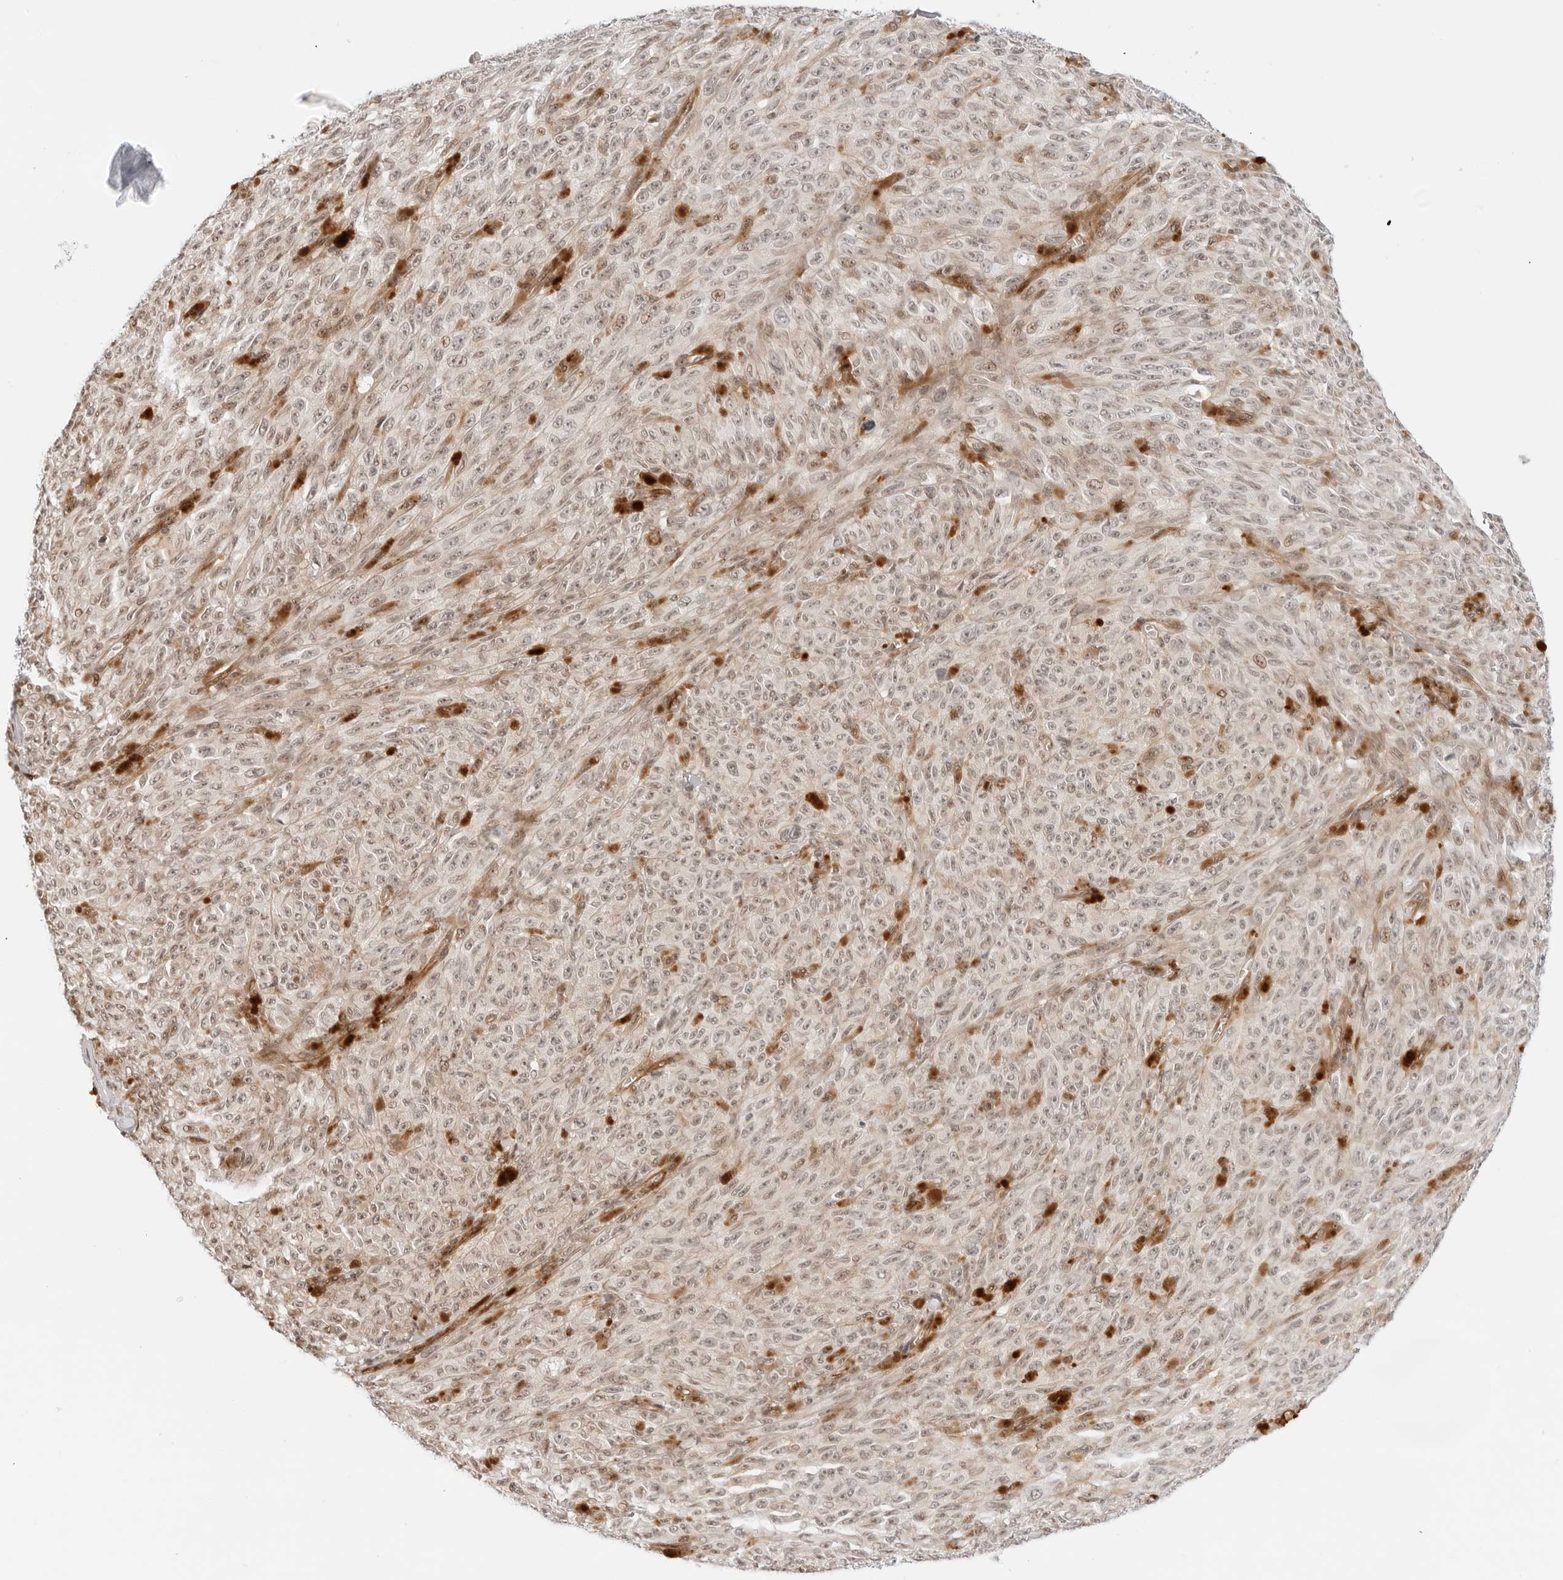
{"staining": {"intensity": "weak", "quantity": ">75%", "location": "nuclear"}, "tissue": "melanoma", "cell_type": "Tumor cells", "image_type": "cancer", "snomed": [{"axis": "morphology", "description": "Malignant melanoma, NOS"}, {"axis": "topography", "description": "Skin"}], "caption": "An immunohistochemistry photomicrograph of neoplastic tissue is shown. Protein staining in brown highlights weak nuclear positivity in malignant melanoma within tumor cells.", "gene": "ZNF613", "patient": {"sex": "female", "age": 82}}